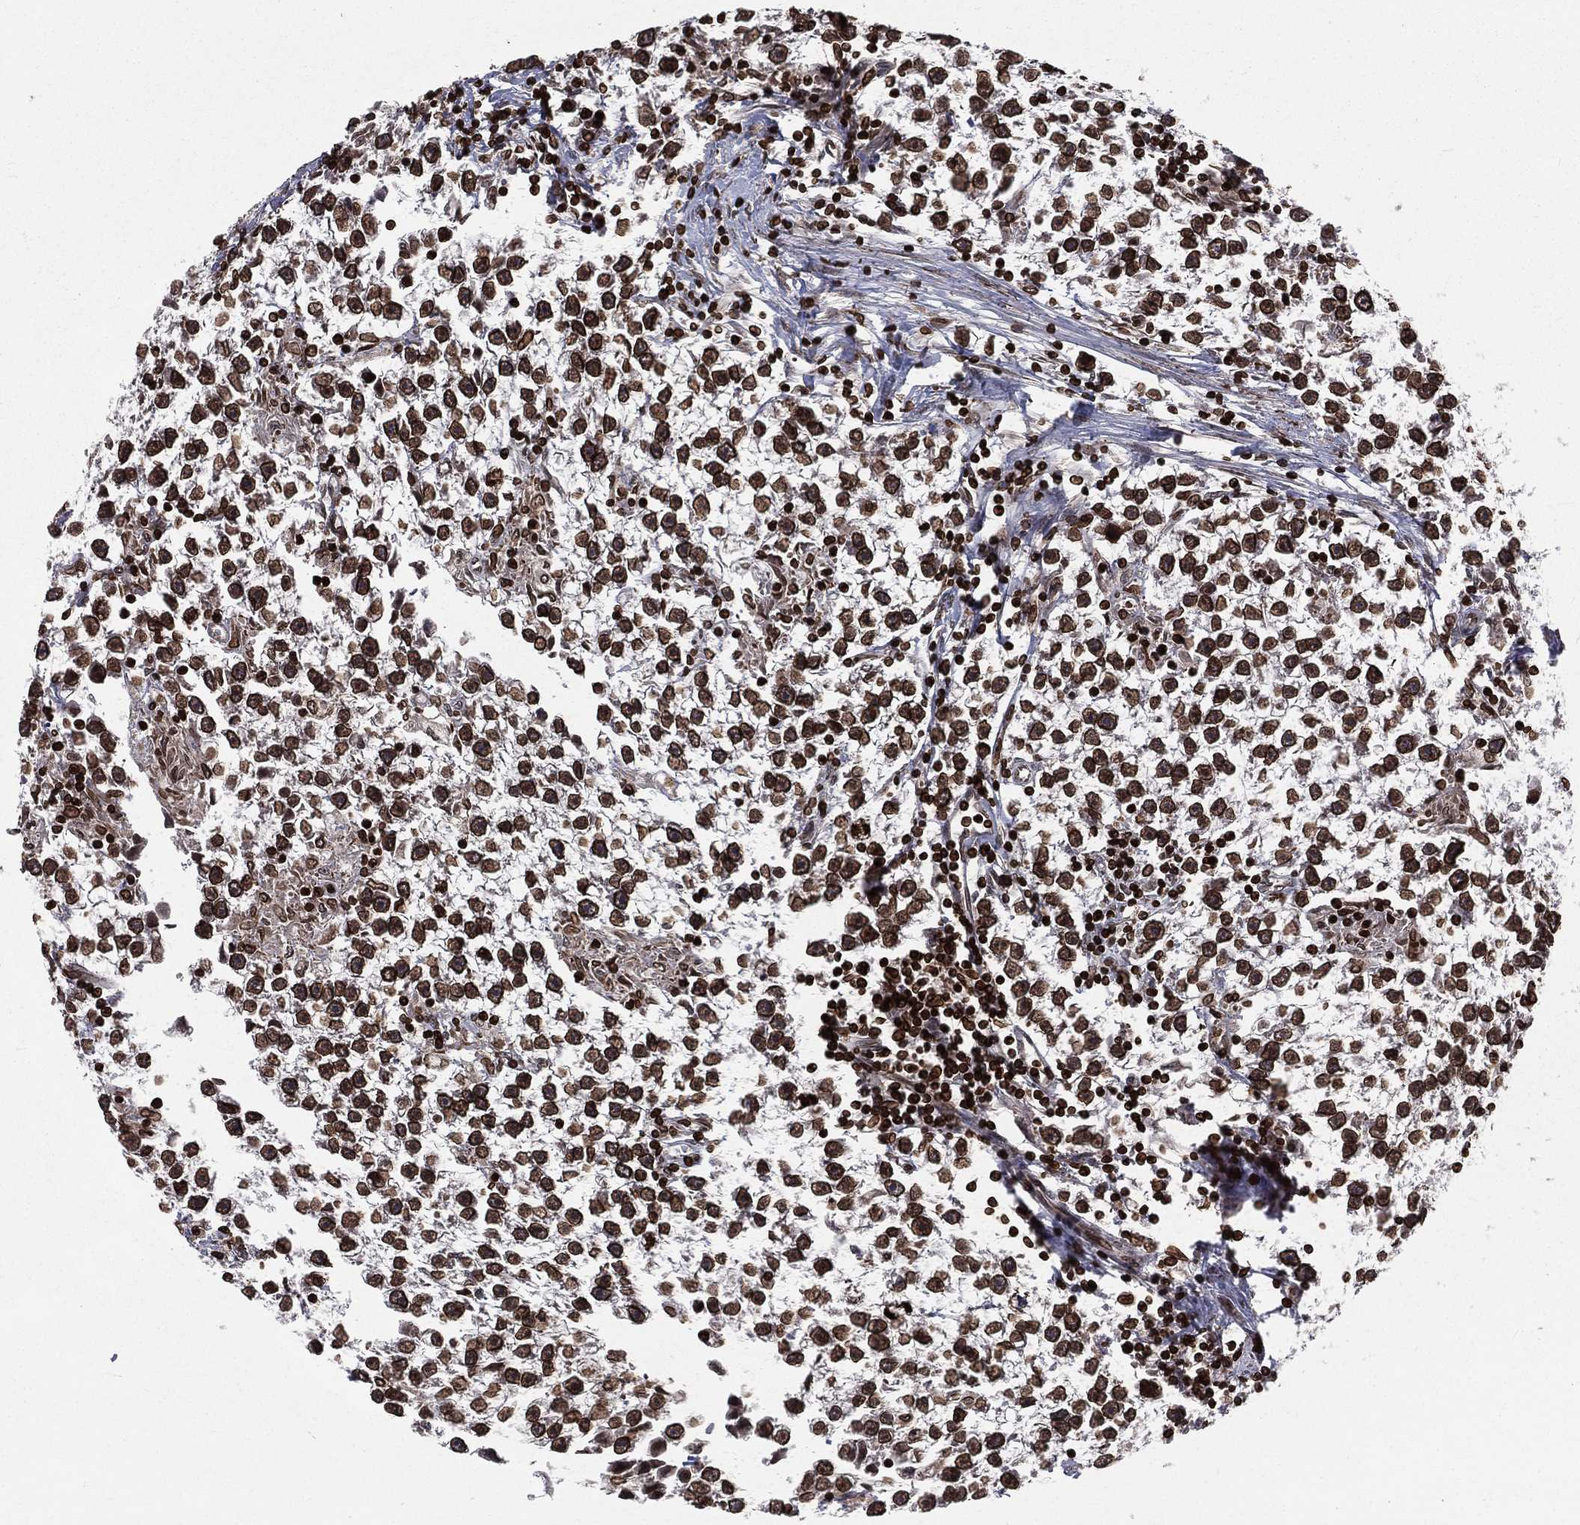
{"staining": {"intensity": "strong", "quantity": ">75%", "location": "cytoplasmic/membranous,nuclear"}, "tissue": "testis cancer", "cell_type": "Tumor cells", "image_type": "cancer", "snomed": [{"axis": "morphology", "description": "Seminoma, NOS"}, {"axis": "topography", "description": "Testis"}], "caption": "Protein staining reveals strong cytoplasmic/membranous and nuclear positivity in about >75% of tumor cells in testis seminoma. The staining was performed using DAB (3,3'-diaminobenzidine), with brown indicating positive protein expression. Nuclei are stained blue with hematoxylin.", "gene": "LBR", "patient": {"sex": "male", "age": 59}}